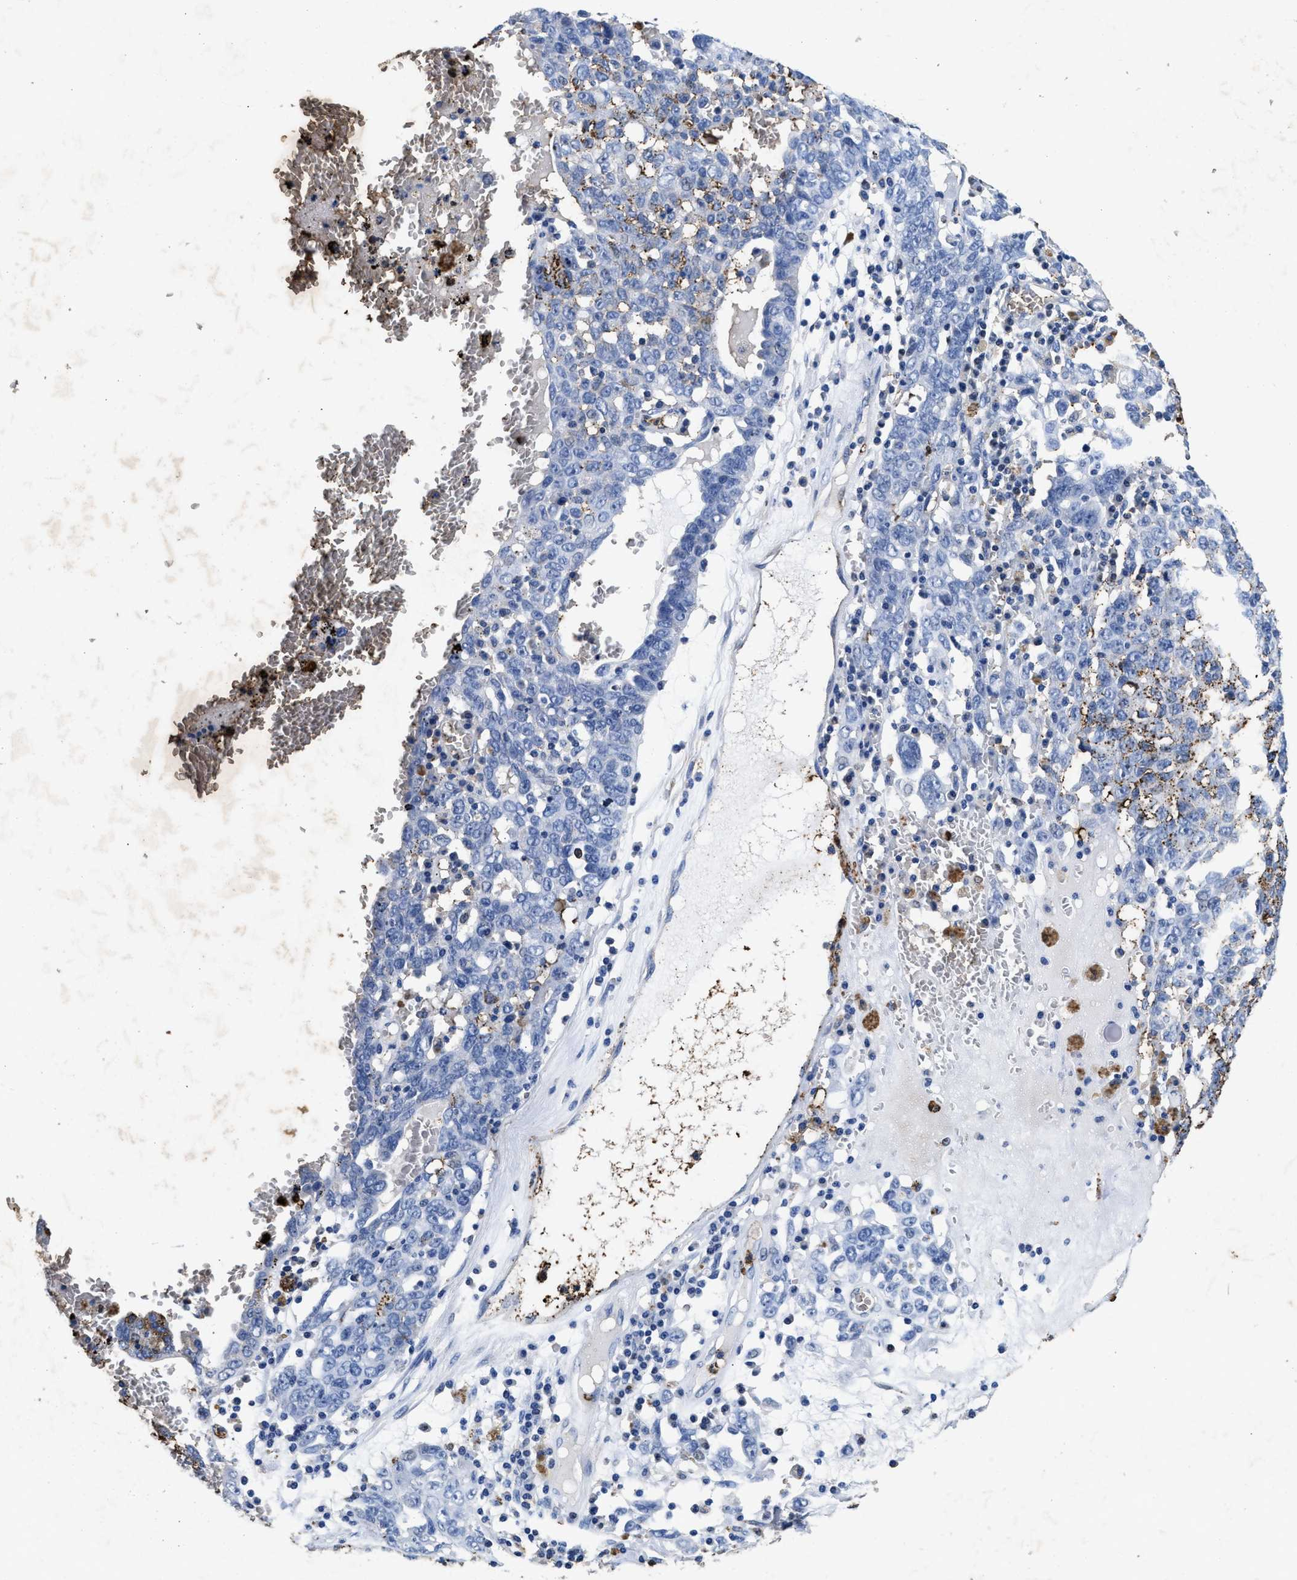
{"staining": {"intensity": "weak", "quantity": "<25%", "location": "cytoplasmic/membranous"}, "tissue": "ovarian cancer", "cell_type": "Tumor cells", "image_type": "cancer", "snomed": [{"axis": "morphology", "description": "Carcinoma, endometroid"}, {"axis": "topography", "description": "Ovary"}], "caption": "Immunohistochemical staining of ovarian cancer (endometroid carcinoma) exhibits no significant positivity in tumor cells.", "gene": "LTB4R2", "patient": {"sex": "female", "age": 62}}